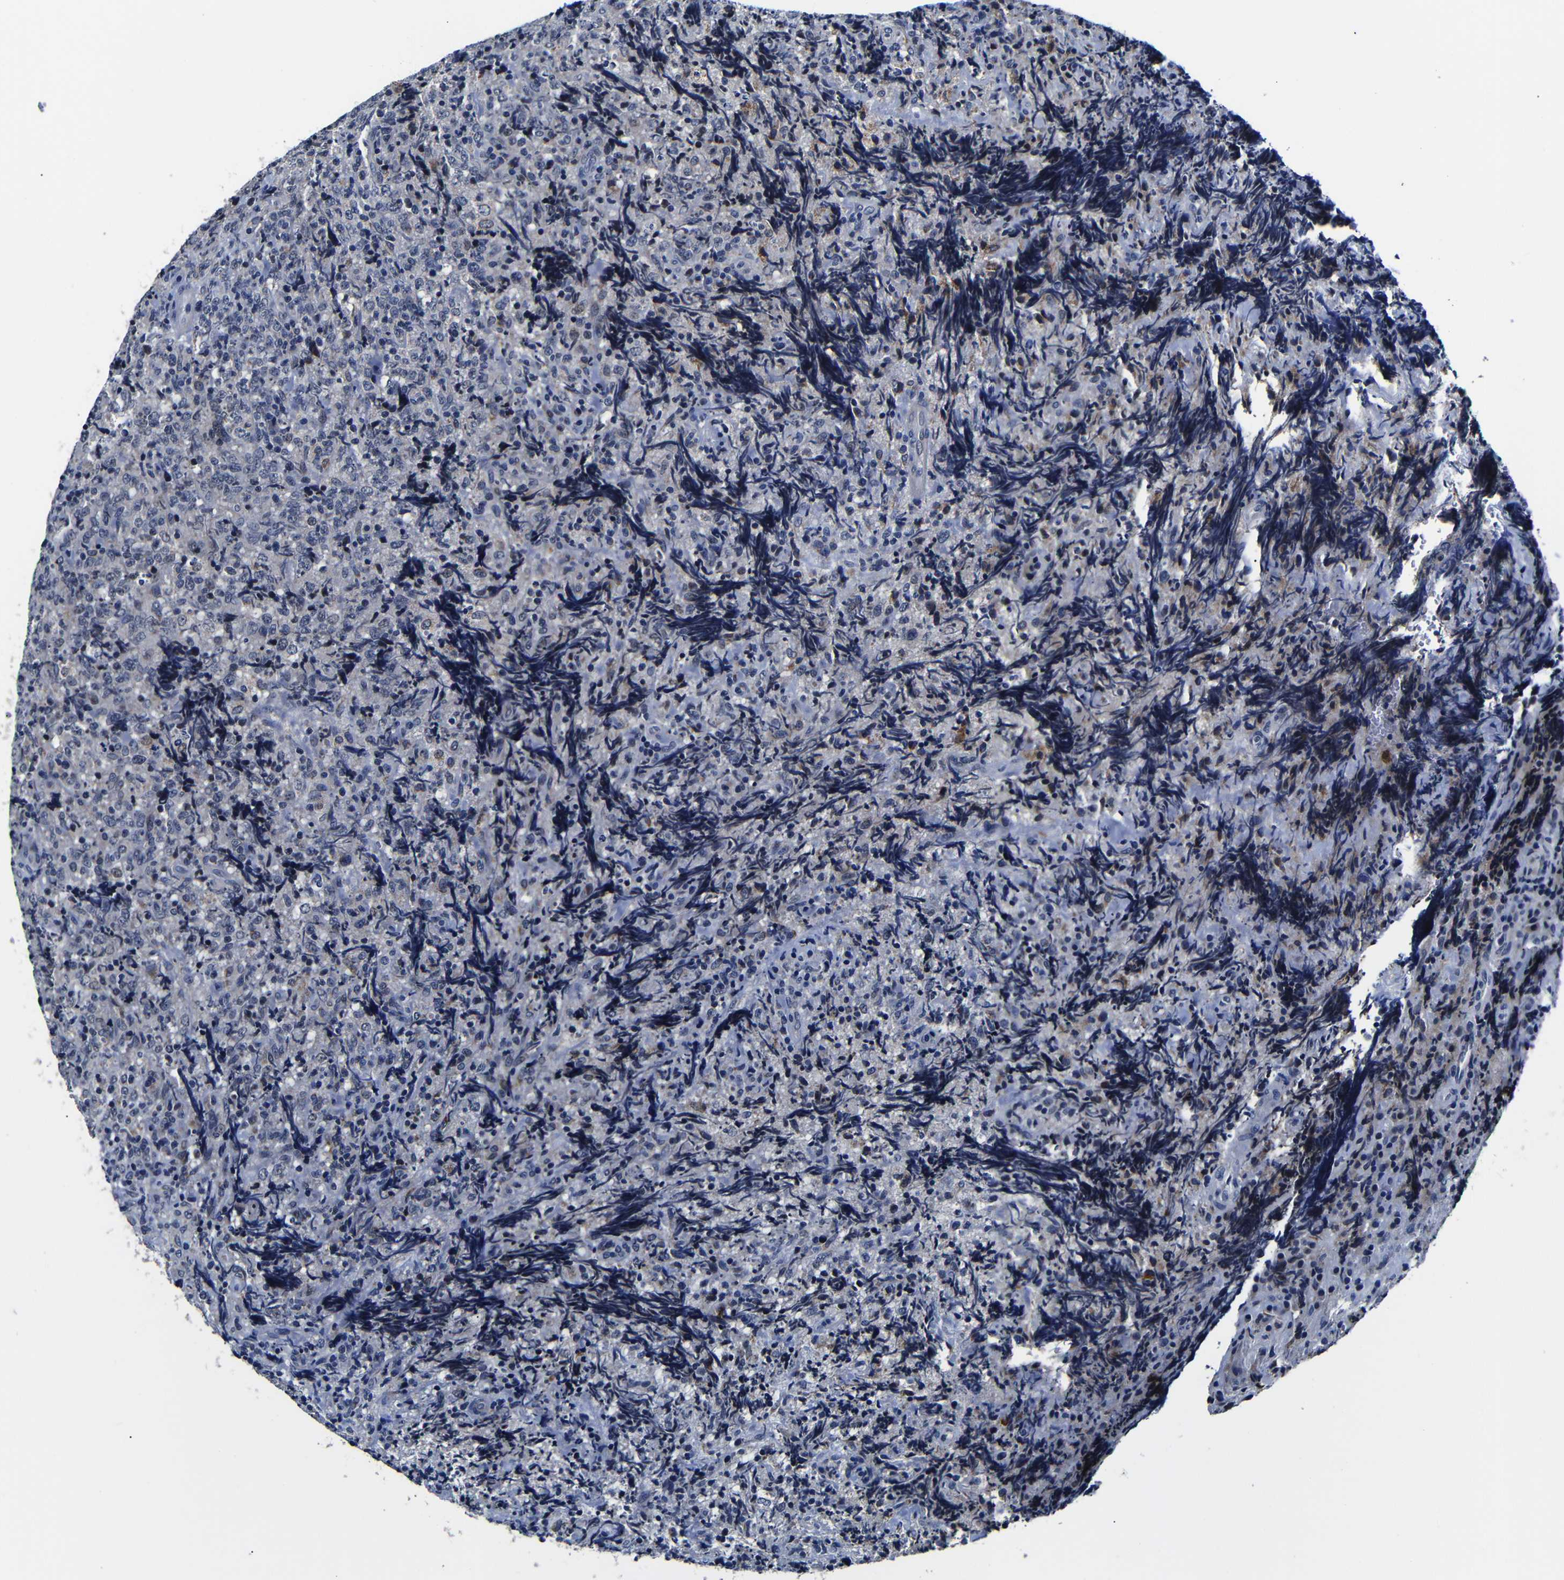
{"staining": {"intensity": "weak", "quantity": "<25%", "location": "cytoplasmic/membranous"}, "tissue": "lymphoma", "cell_type": "Tumor cells", "image_type": "cancer", "snomed": [{"axis": "morphology", "description": "Malignant lymphoma, non-Hodgkin's type, High grade"}, {"axis": "topography", "description": "Tonsil"}], "caption": "Photomicrograph shows no significant protein expression in tumor cells of high-grade malignant lymphoma, non-Hodgkin's type.", "gene": "DEPP1", "patient": {"sex": "female", "age": 36}}